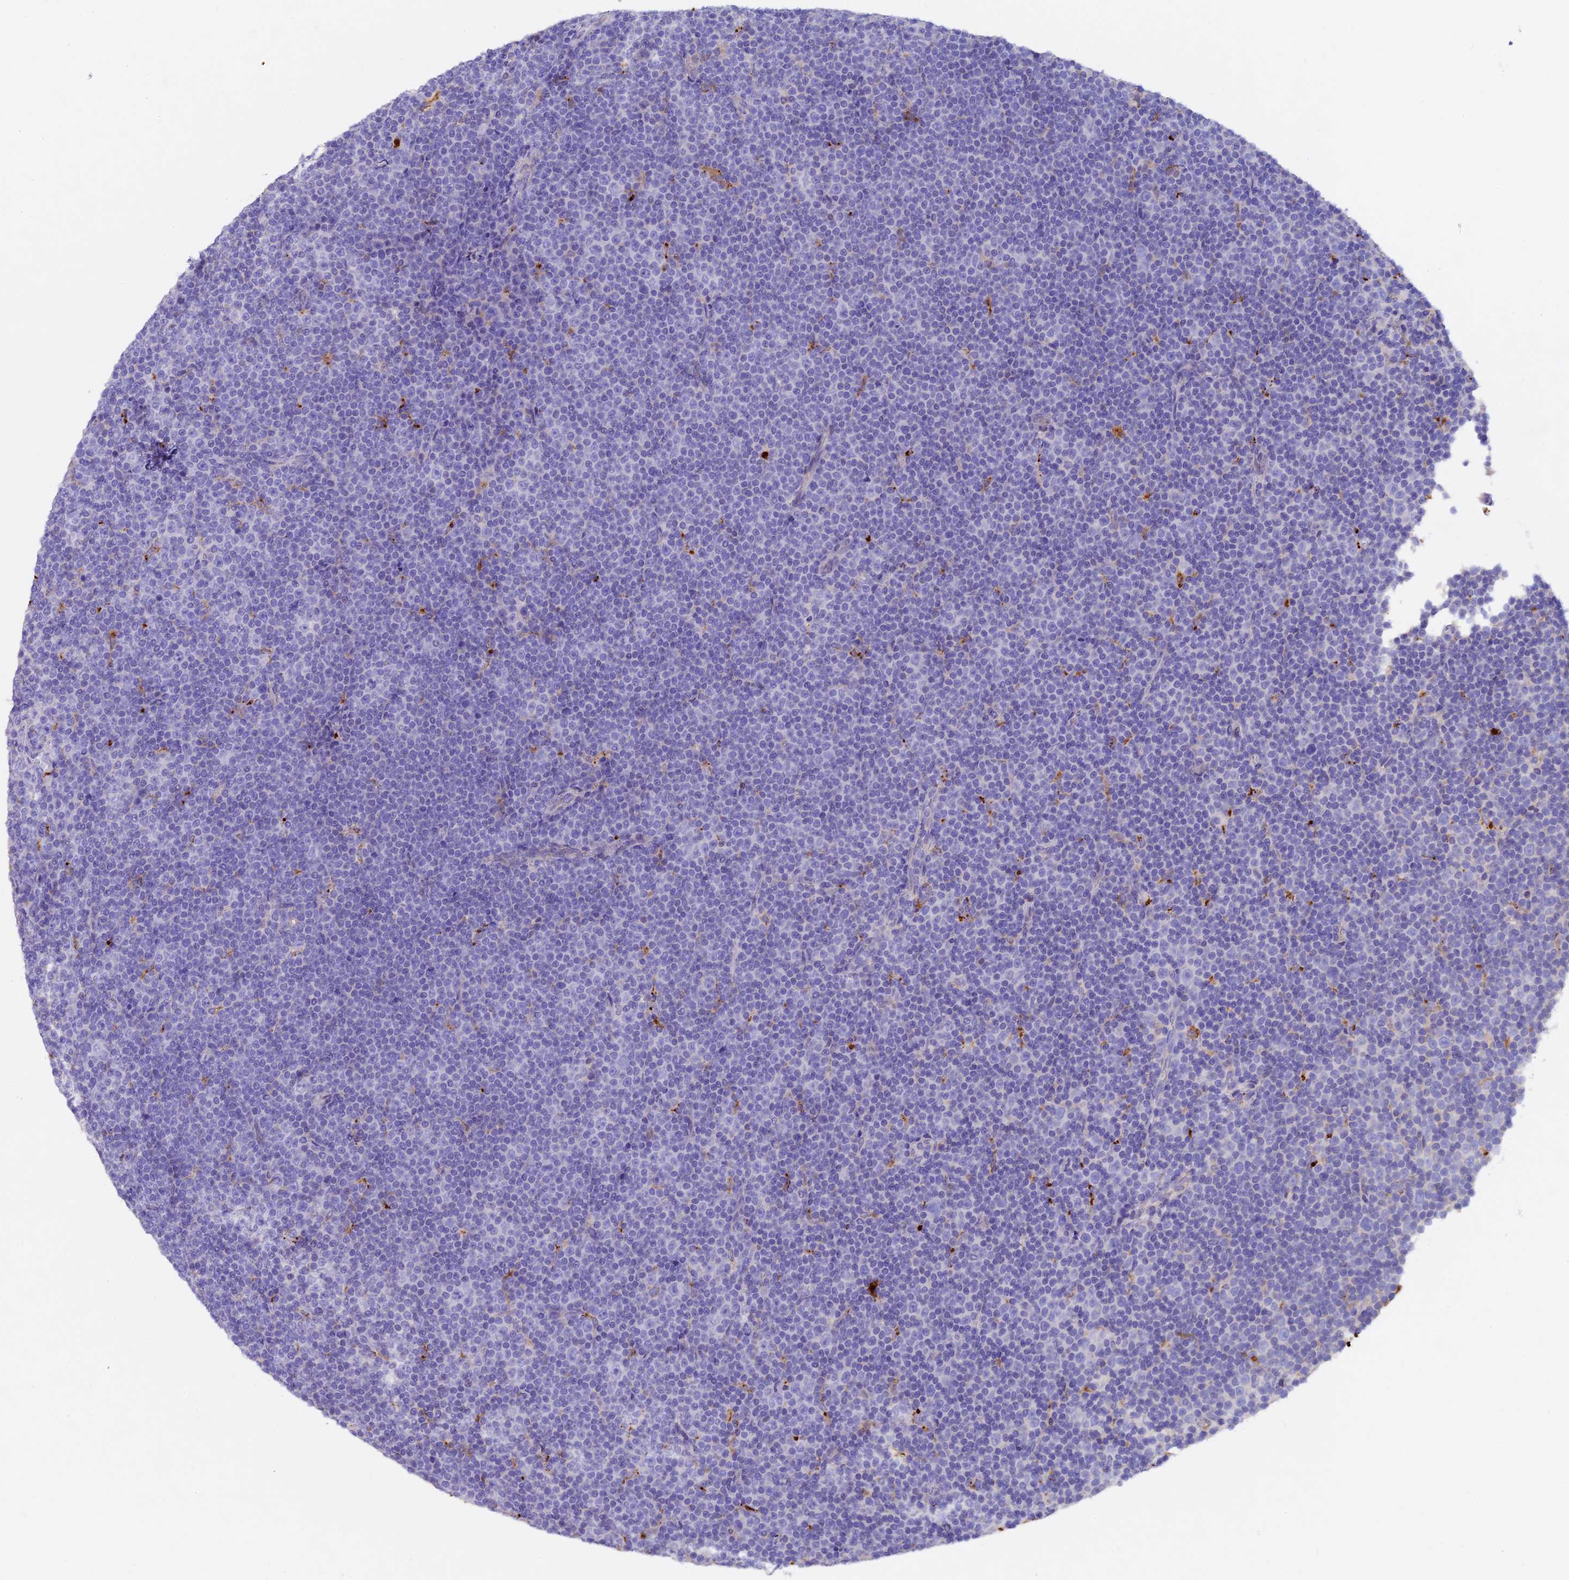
{"staining": {"intensity": "negative", "quantity": "none", "location": "none"}, "tissue": "lymphoma", "cell_type": "Tumor cells", "image_type": "cancer", "snomed": [{"axis": "morphology", "description": "Malignant lymphoma, non-Hodgkin's type, Low grade"}, {"axis": "topography", "description": "Lymph node"}], "caption": "Immunohistochemistry (IHC) micrograph of neoplastic tissue: human lymphoma stained with DAB demonstrates no significant protein expression in tumor cells.", "gene": "TGDS", "patient": {"sex": "female", "age": 67}}